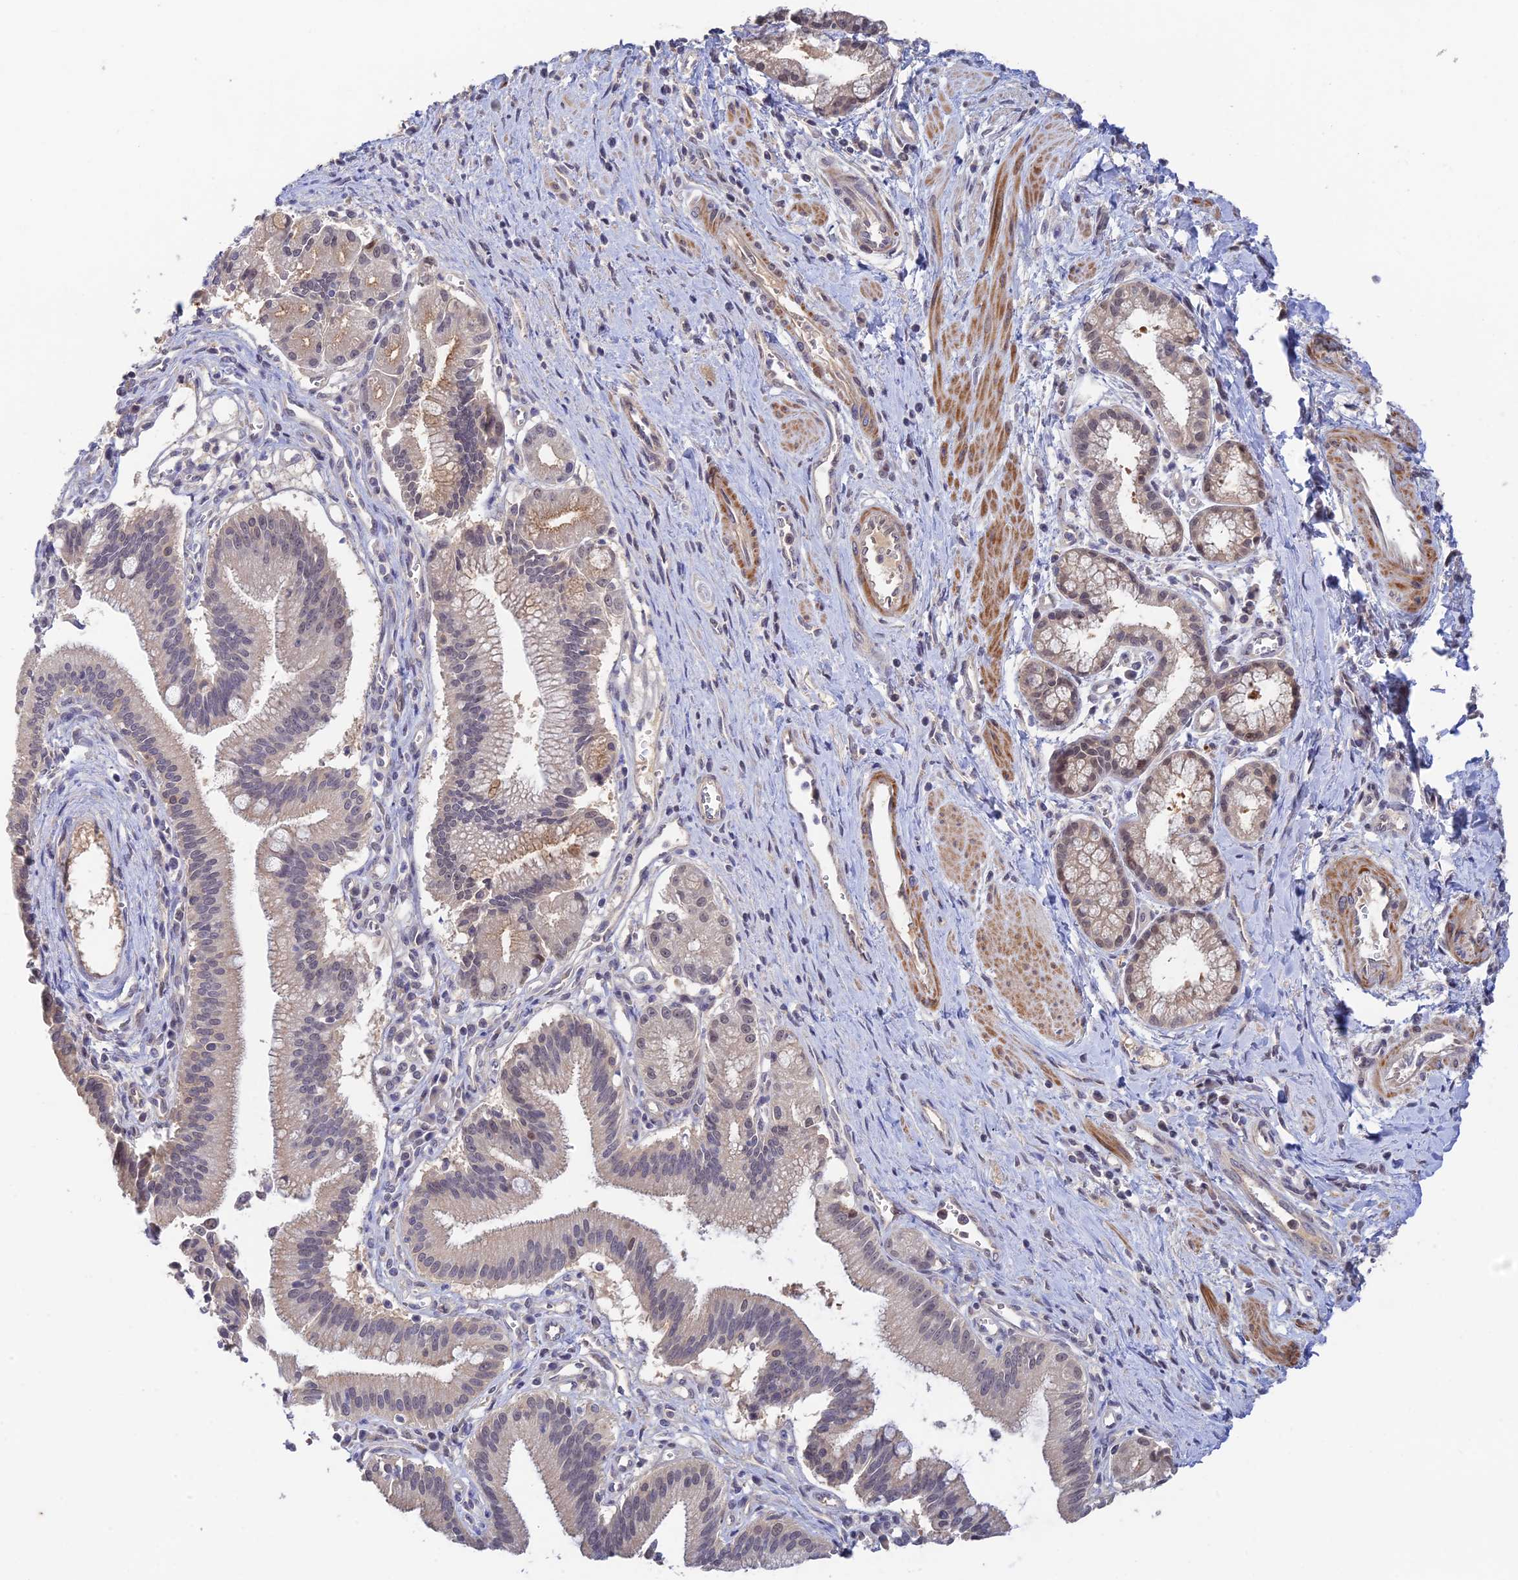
{"staining": {"intensity": "weak", "quantity": "<25%", "location": "cytoplasmic/membranous"}, "tissue": "pancreatic cancer", "cell_type": "Tumor cells", "image_type": "cancer", "snomed": [{"axis": "morphology", "description": "Adenocarcinoma, NOS"}, {"axis": "topography", "description": "Pancreas"}], "caption": "The histopathology image exhibits no staining of tumor cells in pancreatic cancer.", "gene": "CWH43", "patient": {"sex": "male", "age": 78}}